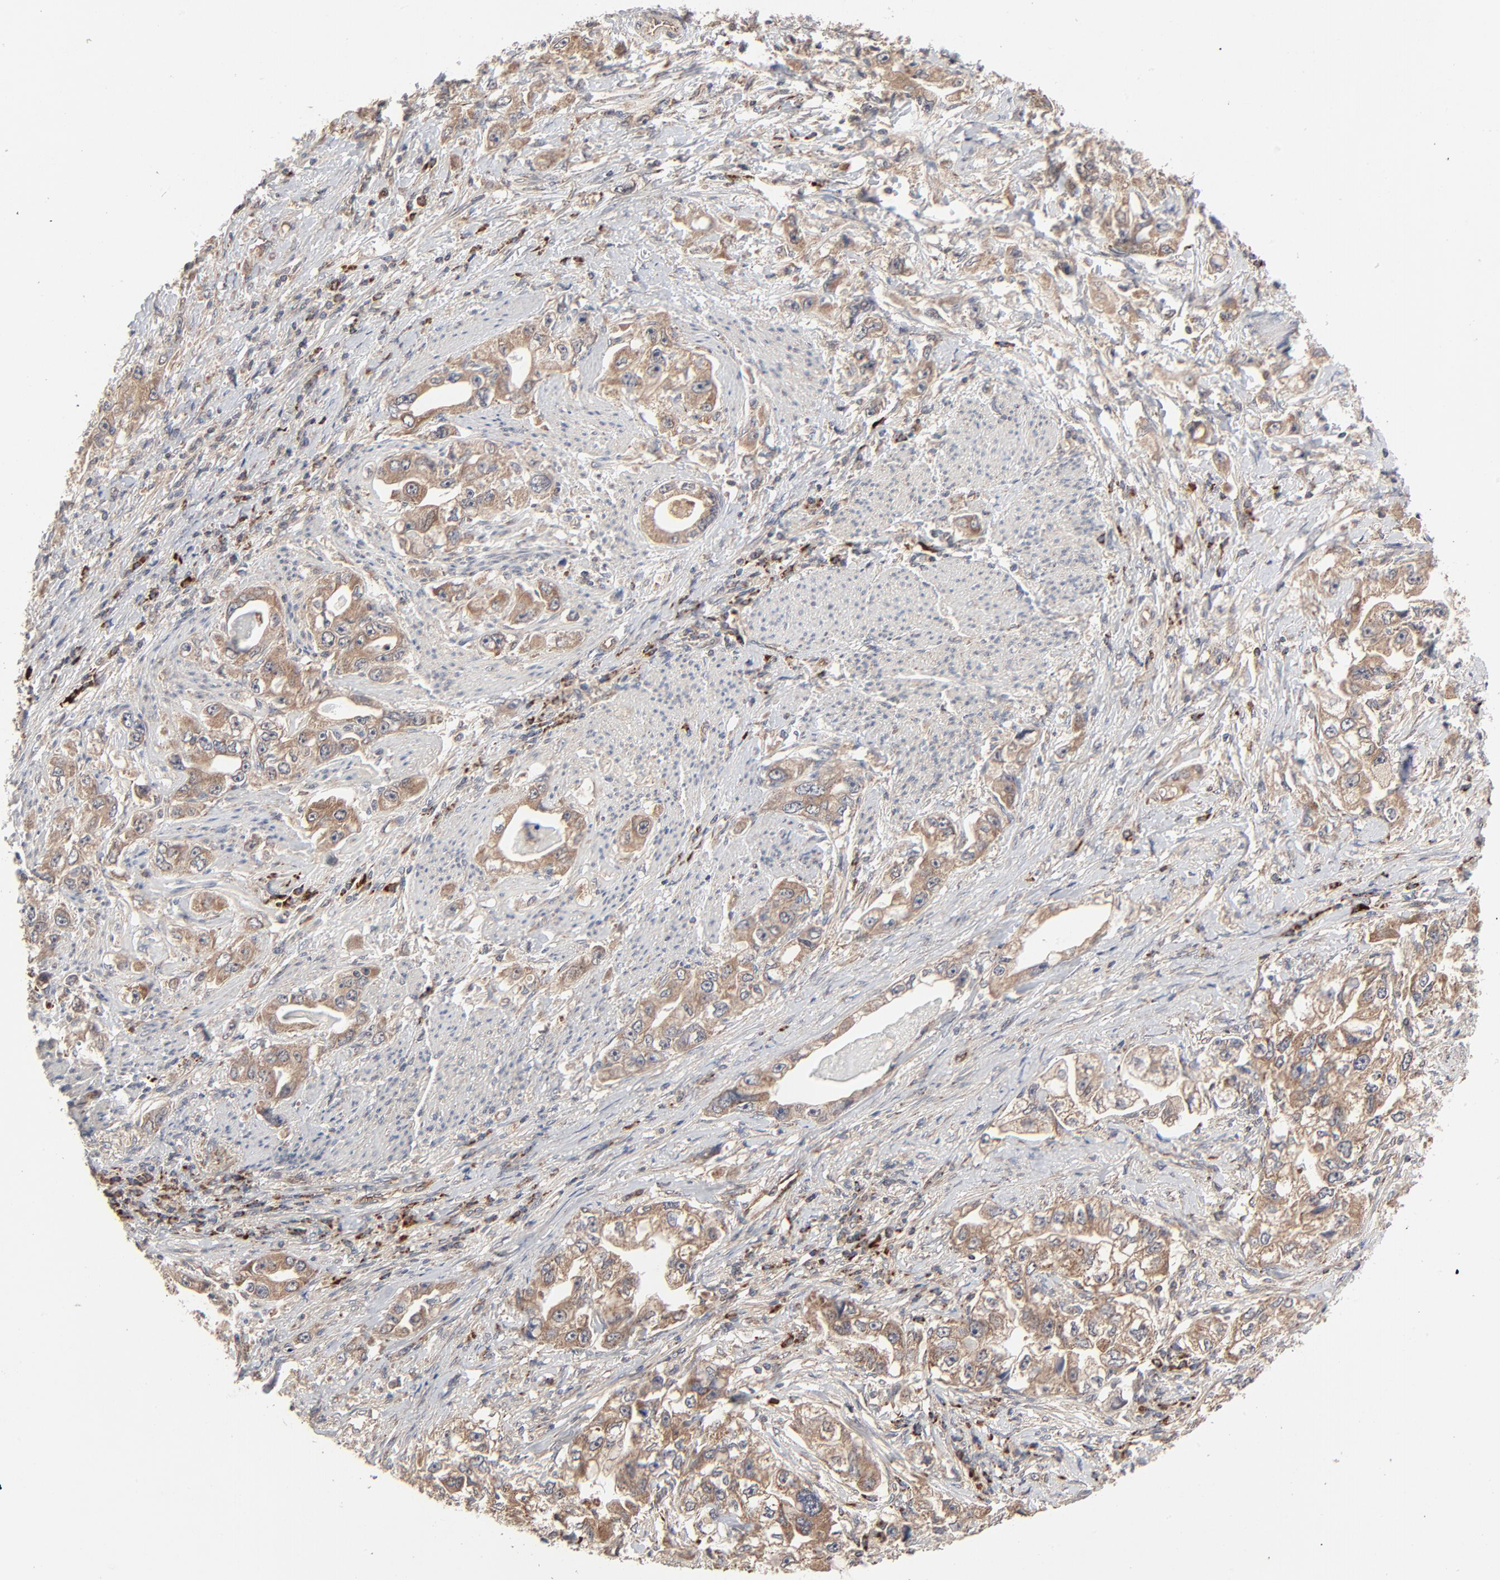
{"staining": {"intensity": "moderate", "quantity": ">75%", "location": "cytoplasmic/membranous"}, "tissue": "stomach cancer", "cell_type": "Tumor cells", "image_type": "cancer", "snomed": [{"axis": "morphology", "description": "Adenocarcinoma, NOS"}, {"axis": "topography", "description": "Stomach, lower"}], "caption": "Stomach adenocarcinoma was stained to show a protein in brown. There is medium levels of moderate cytoplasmic/membranous staining in about >75% of tumor cells.", "gene": "ABLIM3", "patient": {"sex": "female", "age": 93}}